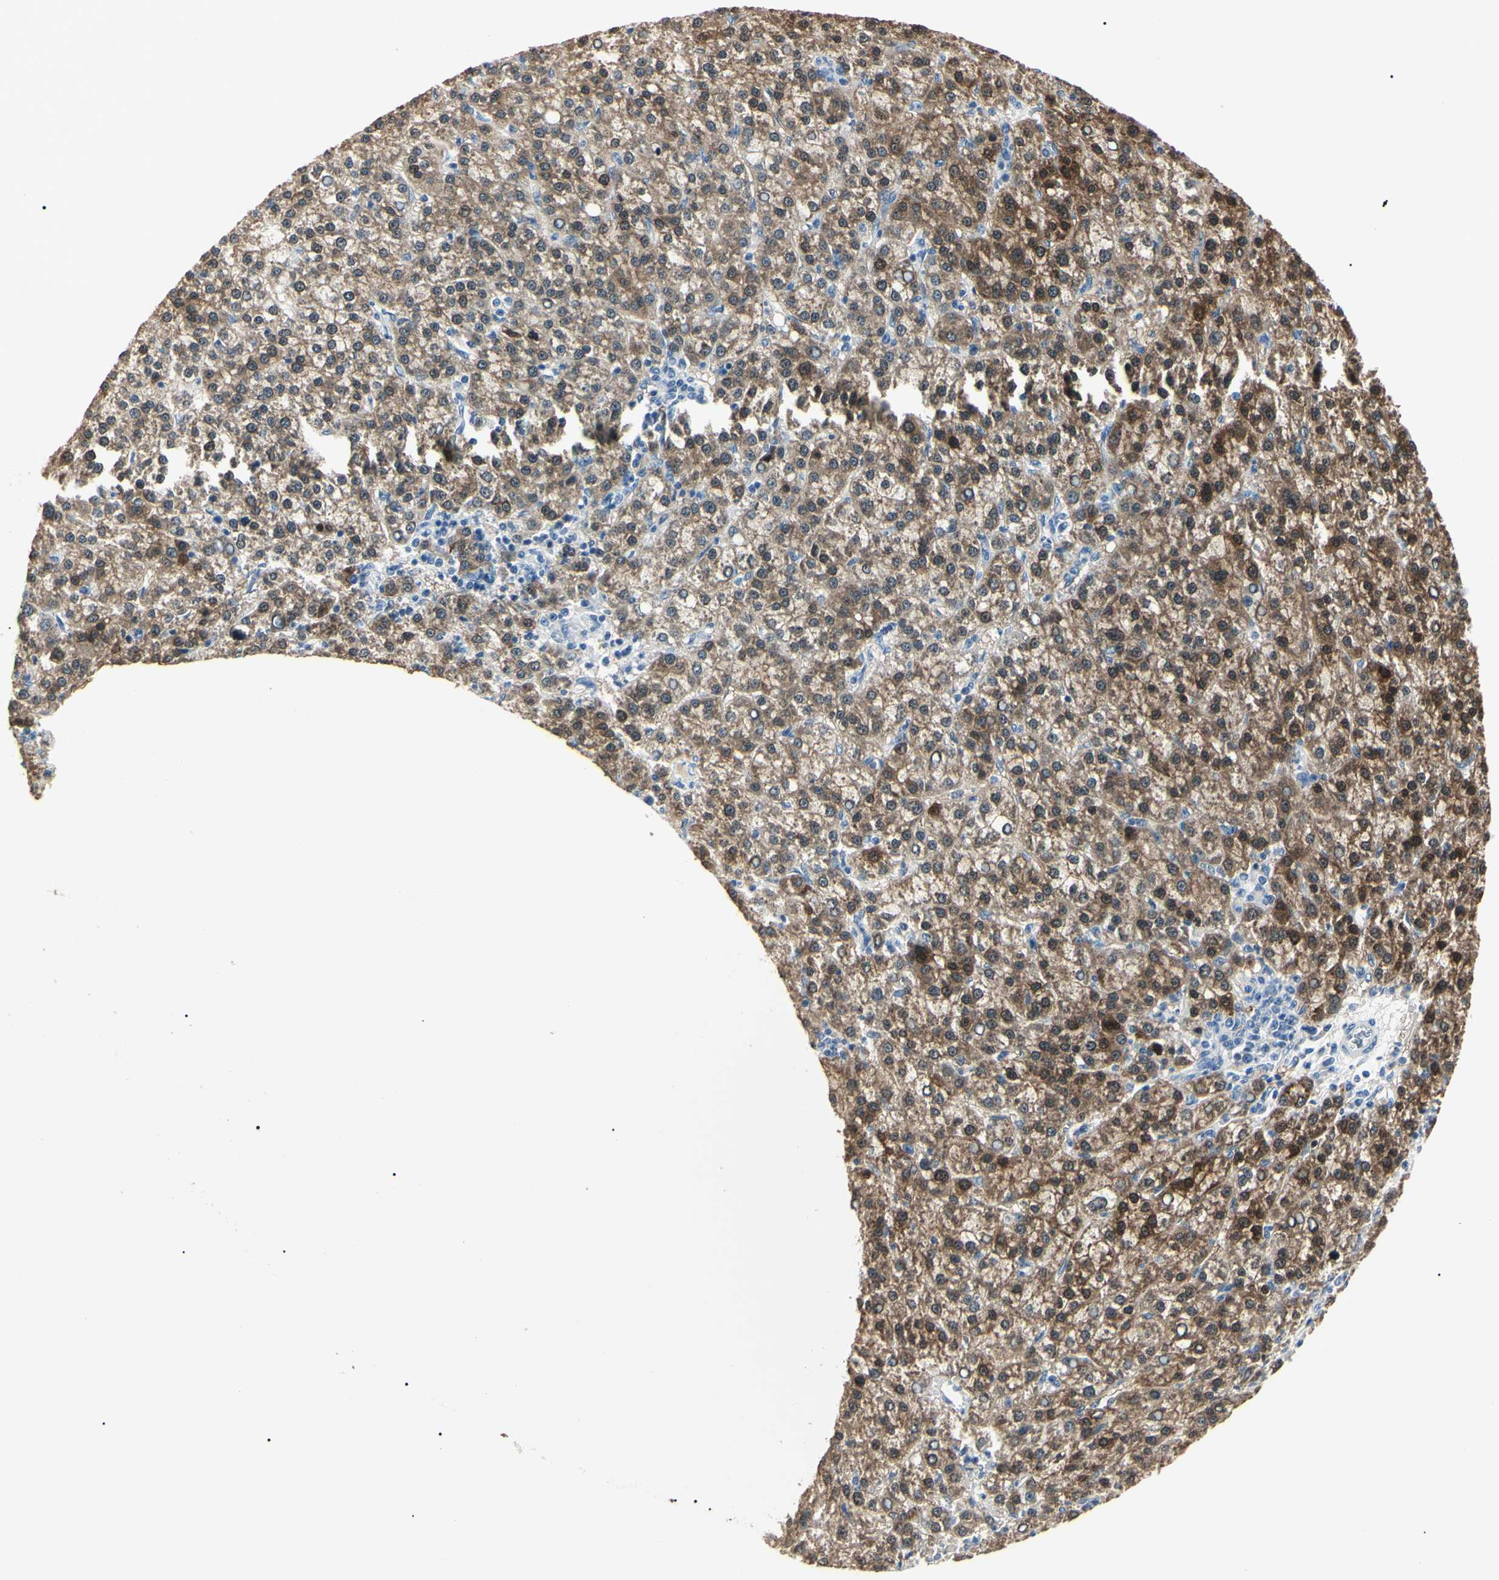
{"staining": {"intensity": "strong", "quantity": ">75%", "location": "cytoplasmic/membranous,nuclear"}, "tissue": "liver cancer", "cell_type": "Tumor cells", "image_type": "cancer", "snomed": [{"axis": "morphology", "description": "Carcinoma, Hepatocellular, NOS"}, {"axis": "topography", "description": "Liver"}], "caption": "An immunohistochemistry (IHC) histopathology image of tumor tissue is shown. Protein staining in brown shows strong cytoplasmic/membranous and nuclear positivity in liver cancer within tumor cells.", "gene": "AKR1C3", "patient": {"sex": "female", "age": 58}}